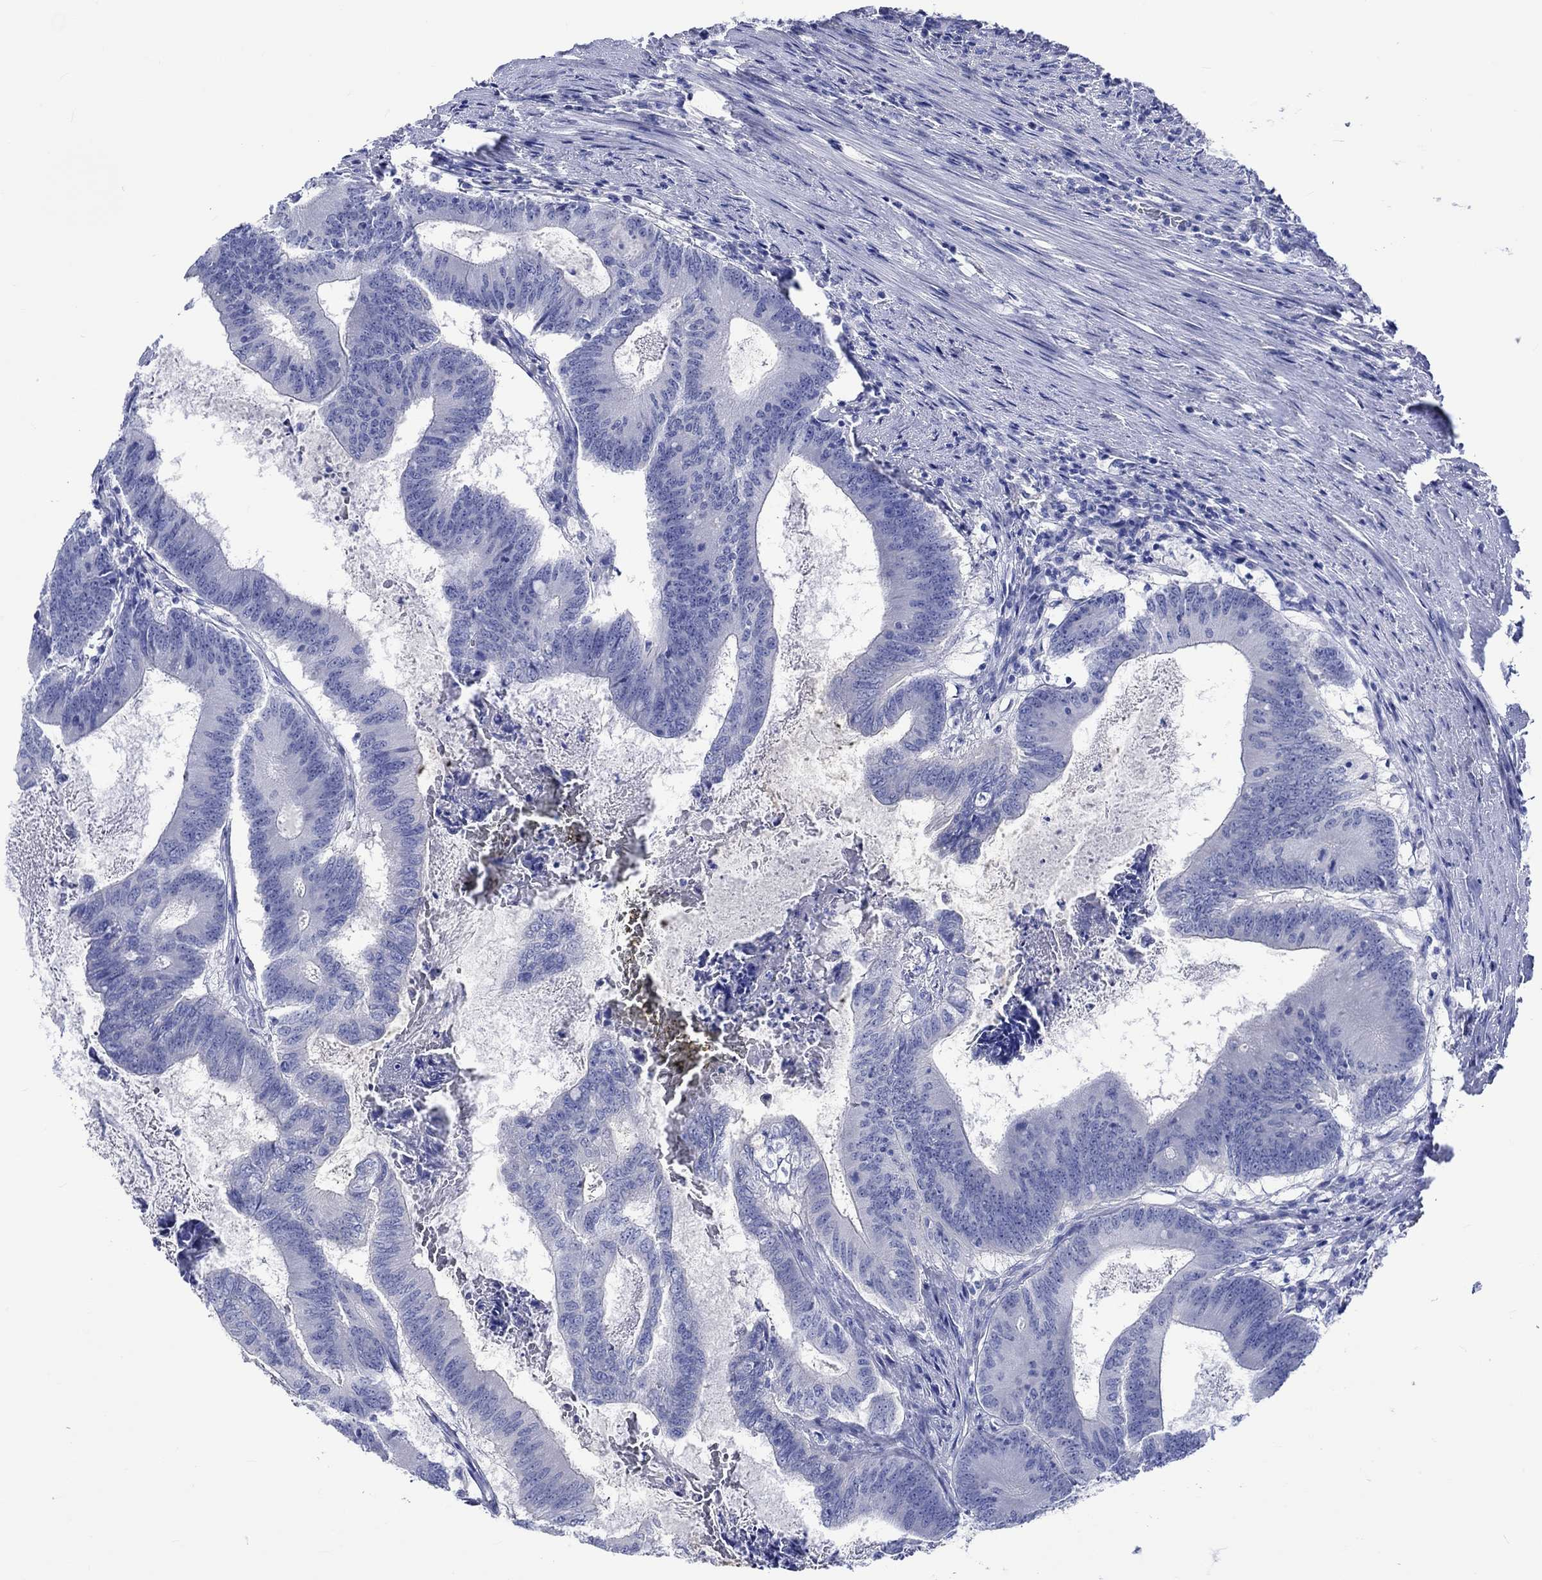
{"staining": {"intensity": "negative", "quantity": "none", "location": "none"}, "tissue": "colorectal cancer", "cell_type": "Tumor cells", "image_type": "cancer", "snomed": [{"axis": "morphology", "description": "Adenocarcinoma, NOS"}, {"axis": "topography", "description": "Colon"}], "caption": "Tumor cells are negative for brown protein staining in colorectal cancer. Nuclei are stained in blue.", "gene": "HARBI1", "patient": {"sex": "female", "age": 70}}